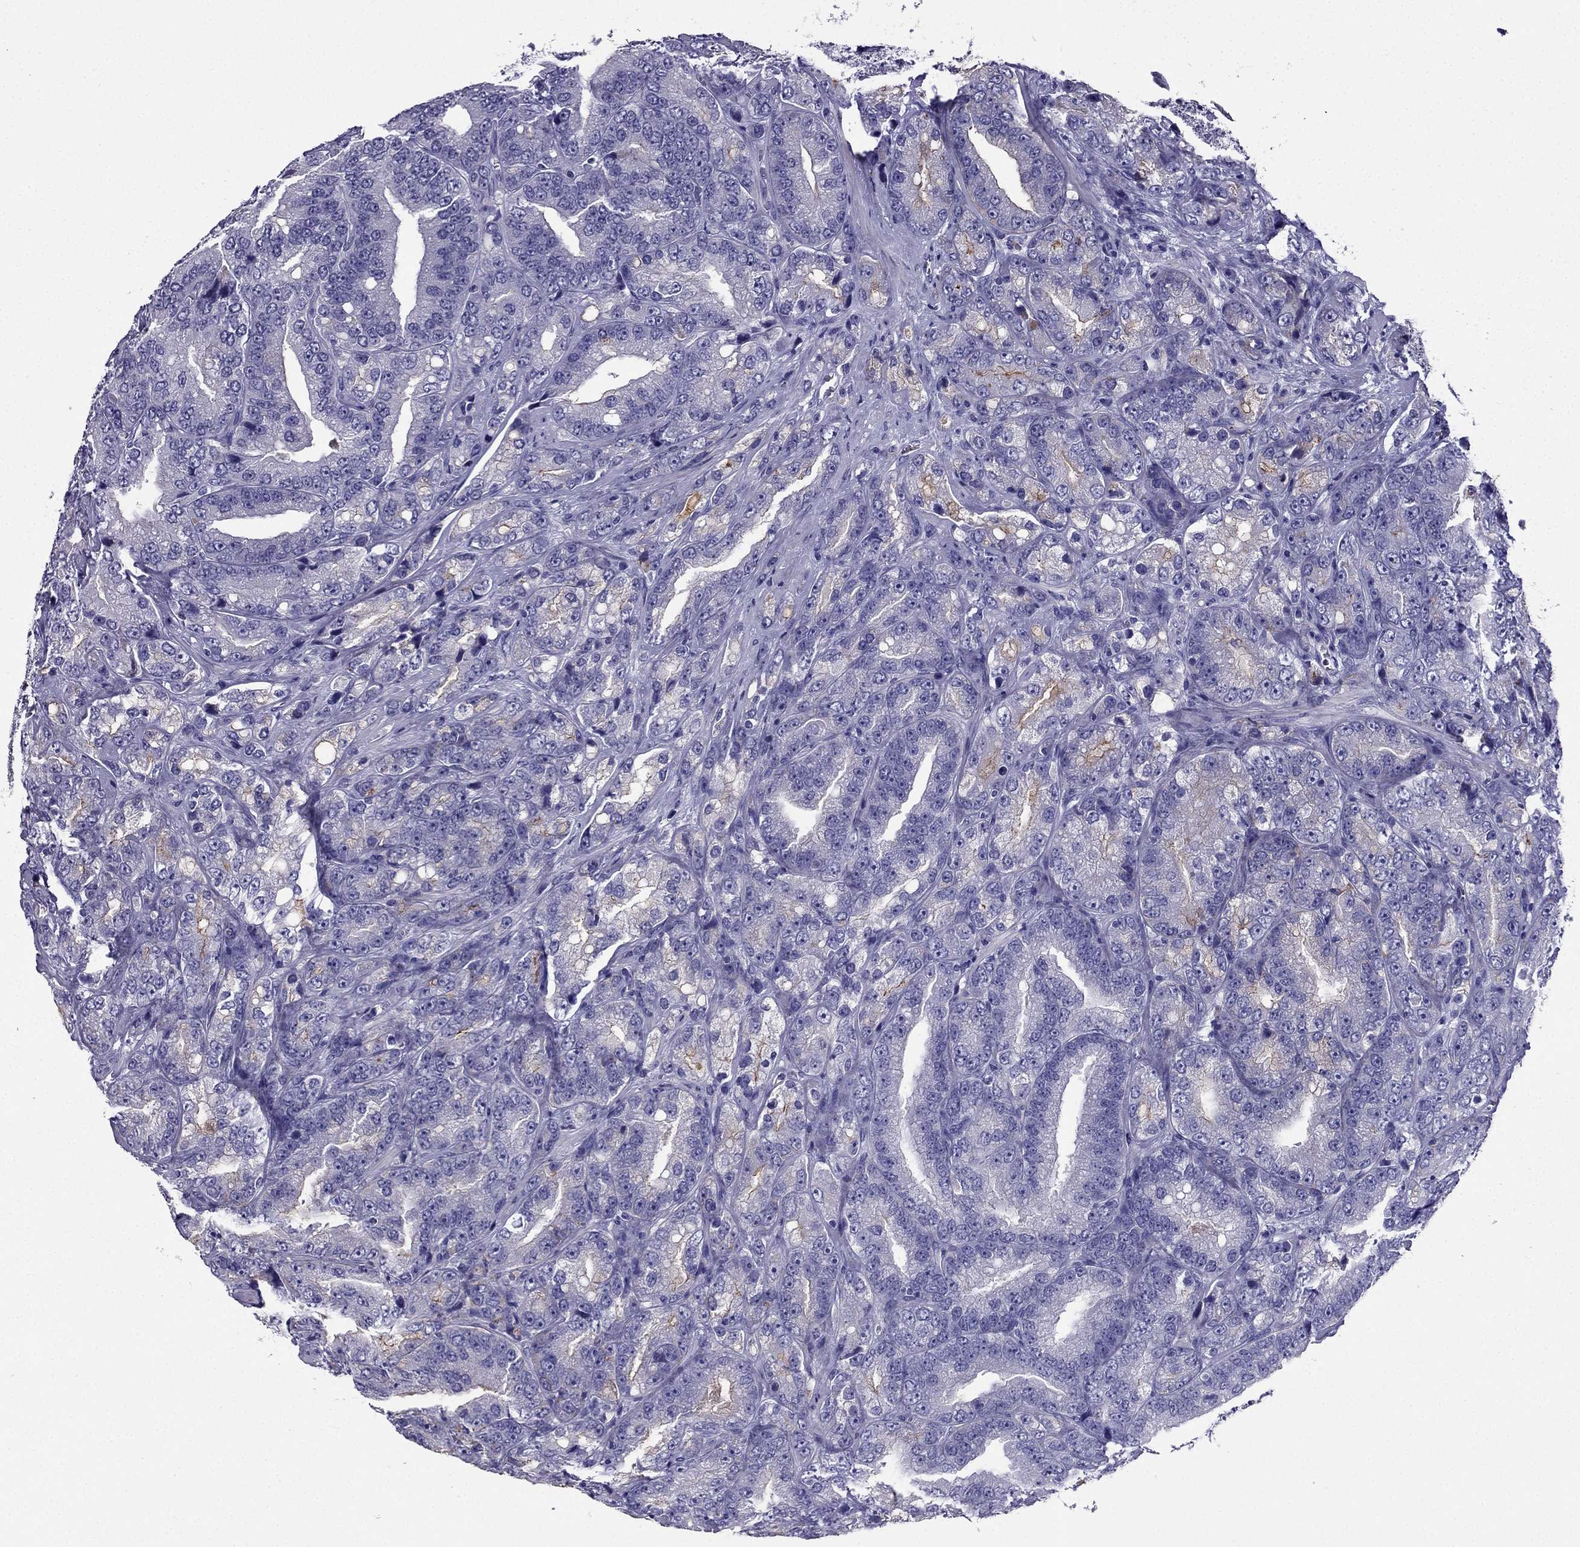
{"staining": {"intensity": "negative", "quantity": "none", "location": "none"}, "tissue": "prostate cancer", "cell_type": "Tumor cells", "image_type": "cancer", "snomed": [{"axis": "morphology", "description": "Adenocarcinoma, NOS"}, {"axis": "topography", "description": "Prostate"}], "caption": "A high-resolution micrograph shows IHC staining of prostate cancer, which shows no significant staining in tumor cells.", "gene": "PTH", "patient": {"sex": "male", "age": 63}}